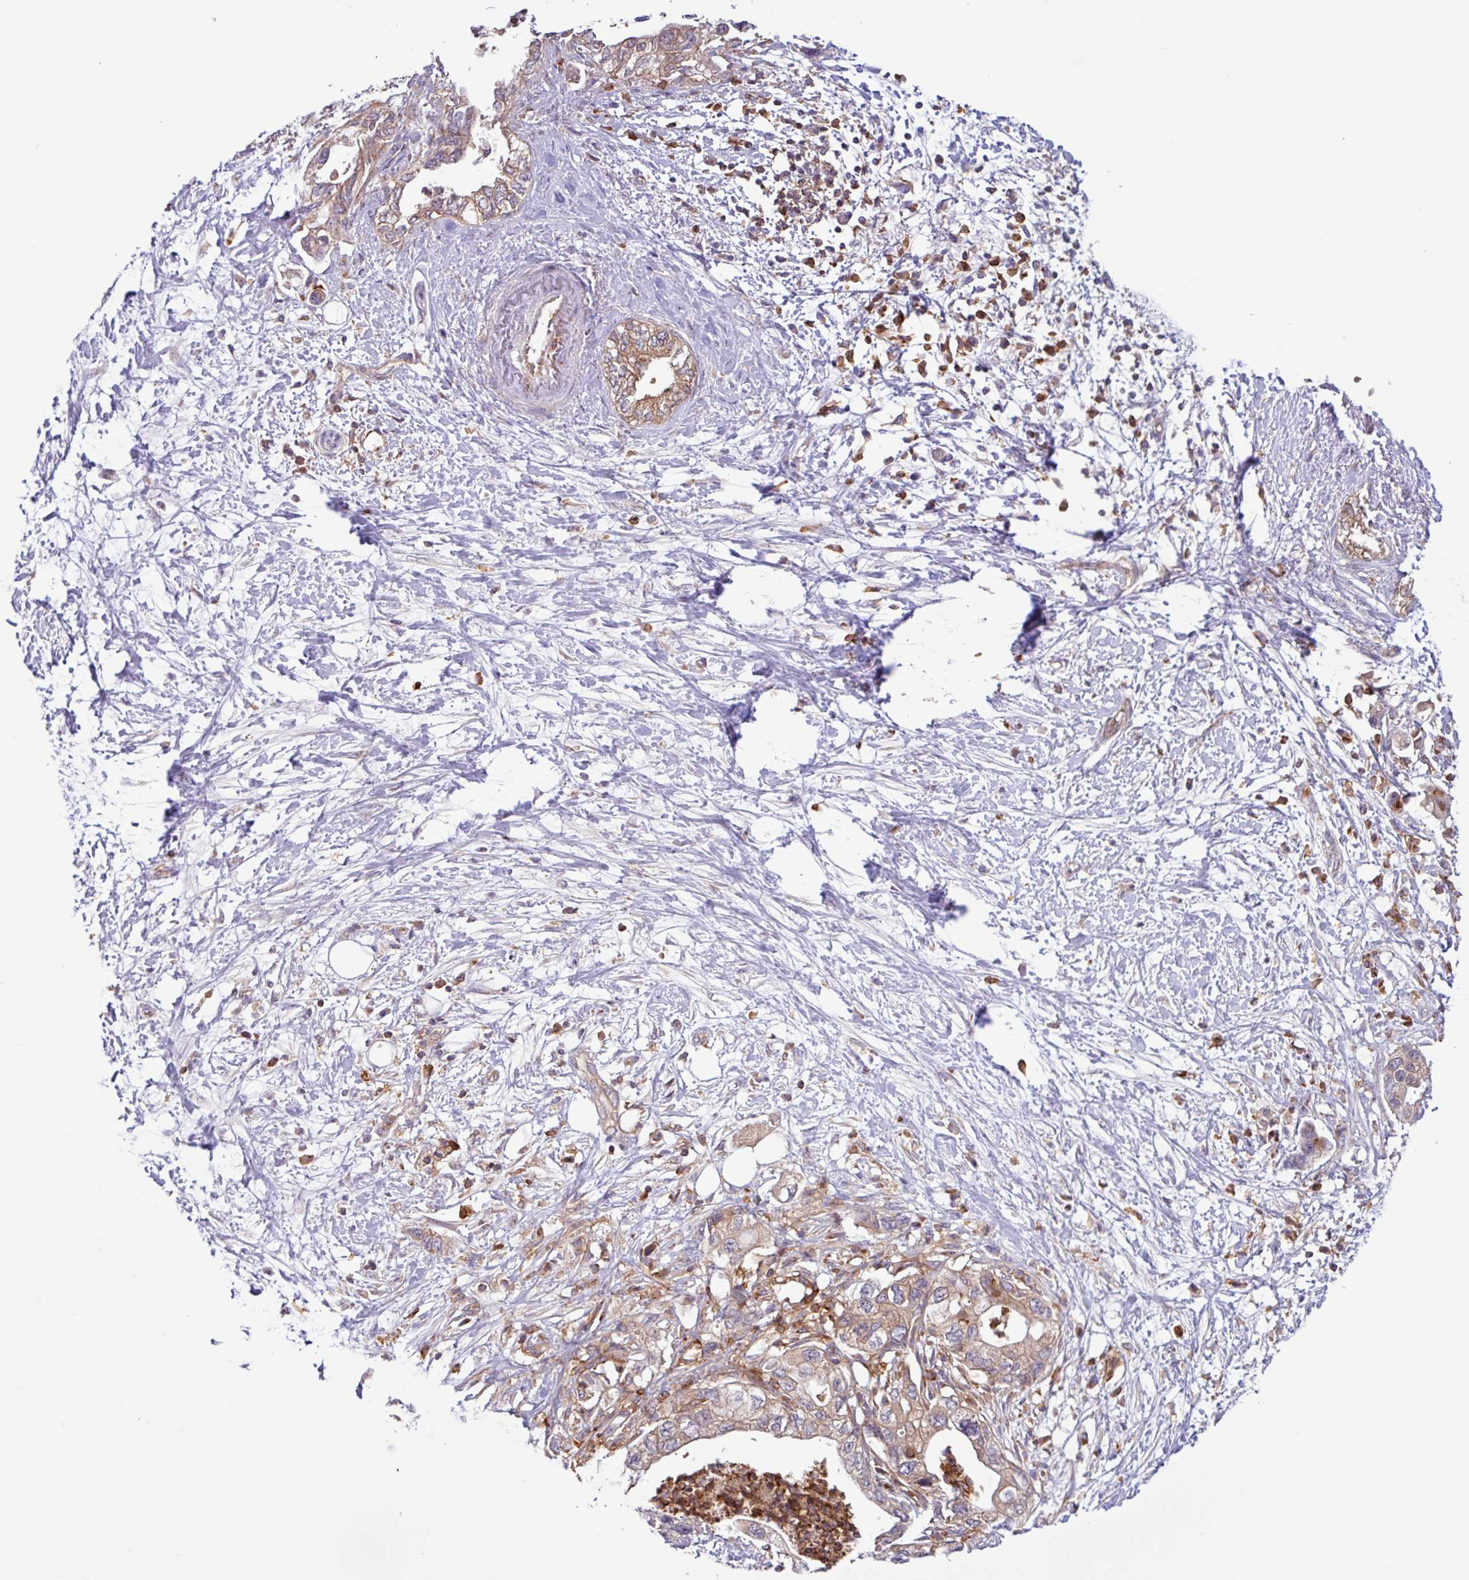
{"staining": {"intensity": "weak", "quantity": ">75%", "location": "cytoplasmic/membranous"}, "tissue": "pancreatic cancer", "cell_type": "Tumor cells", "image_type": "cancer", "snomed": [{"axis": "morphology", "description": "Adenocarcinoma, NOS"}, {"axis": "topography", "description": "Pancreas"}], "caption": "Pancreatic adenocarcinoma stained for a protein shows weak cytoplasmic/membranous positivity in tumor cells.", "gene": "ACTR3", "patient": {"sex": "female", "age": 73}}